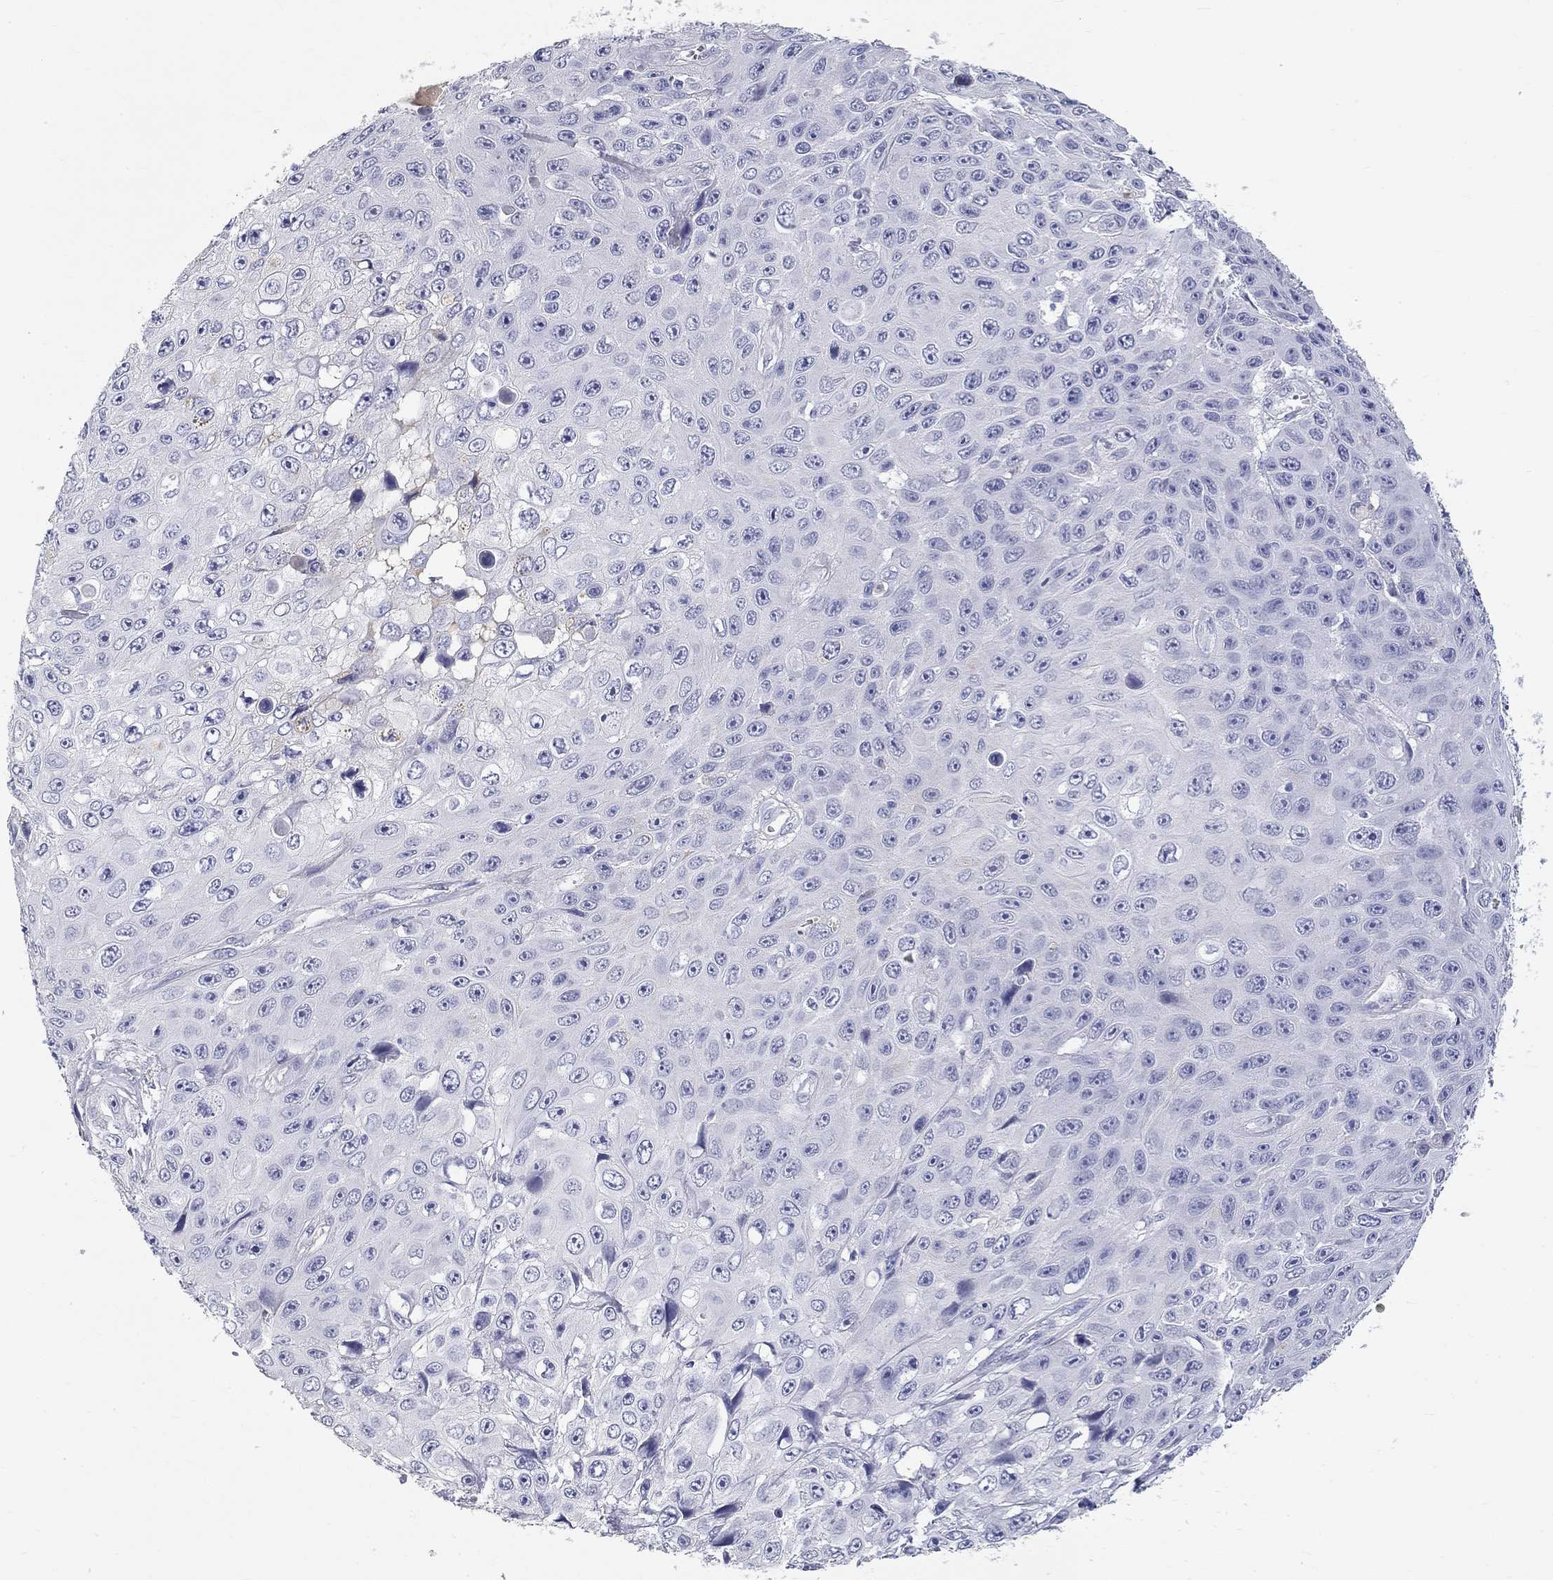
{"staining": {"intensity": "negative", "quantity": "none", "location": "none"}, "tissue": "skin cancer", "cell_type": "Tumor cells", "image_type": "cancer", "snomed": [{"axis": "morphology", "description": "Squamous cell carcinoma, NOS"}, {"axis": "topography", "description": "Skin"}], "caption": "Protein analysis of squamous cell carcinoma (skin) exhibits no significant expression in tumor cells.", "gene": "PHOX2B", "patient": {"sex": "male", "age": 82}}